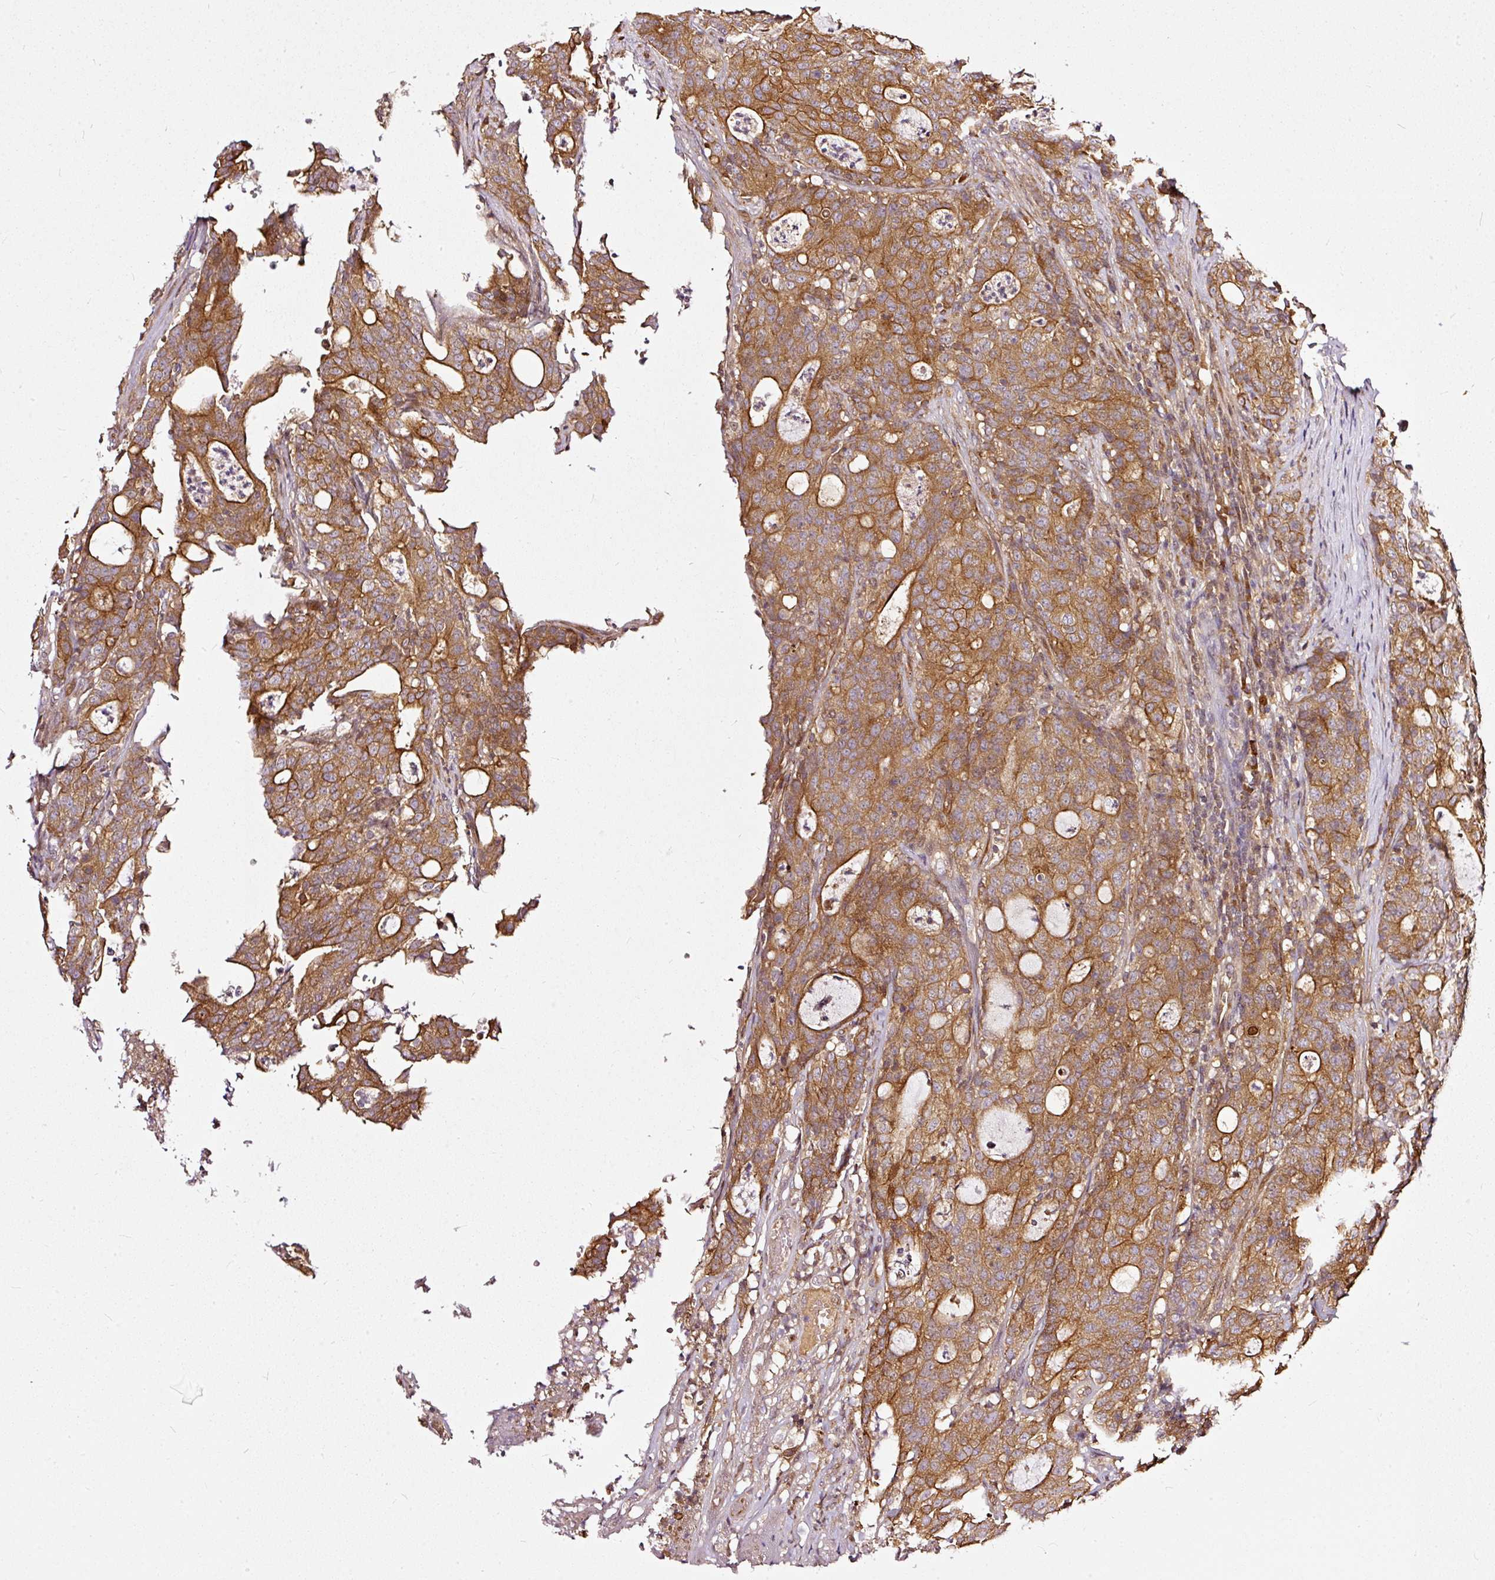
{"staining": {"intensity": "strong", "quantity": ">75%", "location": "cytoplasmic/membranous"}, "tissue": "colorectal cancer", "cell_type": "Tumor cells", "image_type": "cancer", "snomed": [{"axis": "morphology", "description": "Adenocarcinoma, NOS"}, {"axis": "topography", "description": "Colon"}], "caption": "Protein positivity by IHC exhibits strong cytoplasmic/membranous positivity in approximately >75% of tumor cells in adenocarcinoma (colorectal). (Brightfield microscopy of DAB IHC at high magnification).", "gene": "MIF4GD", "patient": {"sex": "male", "age": 83}}